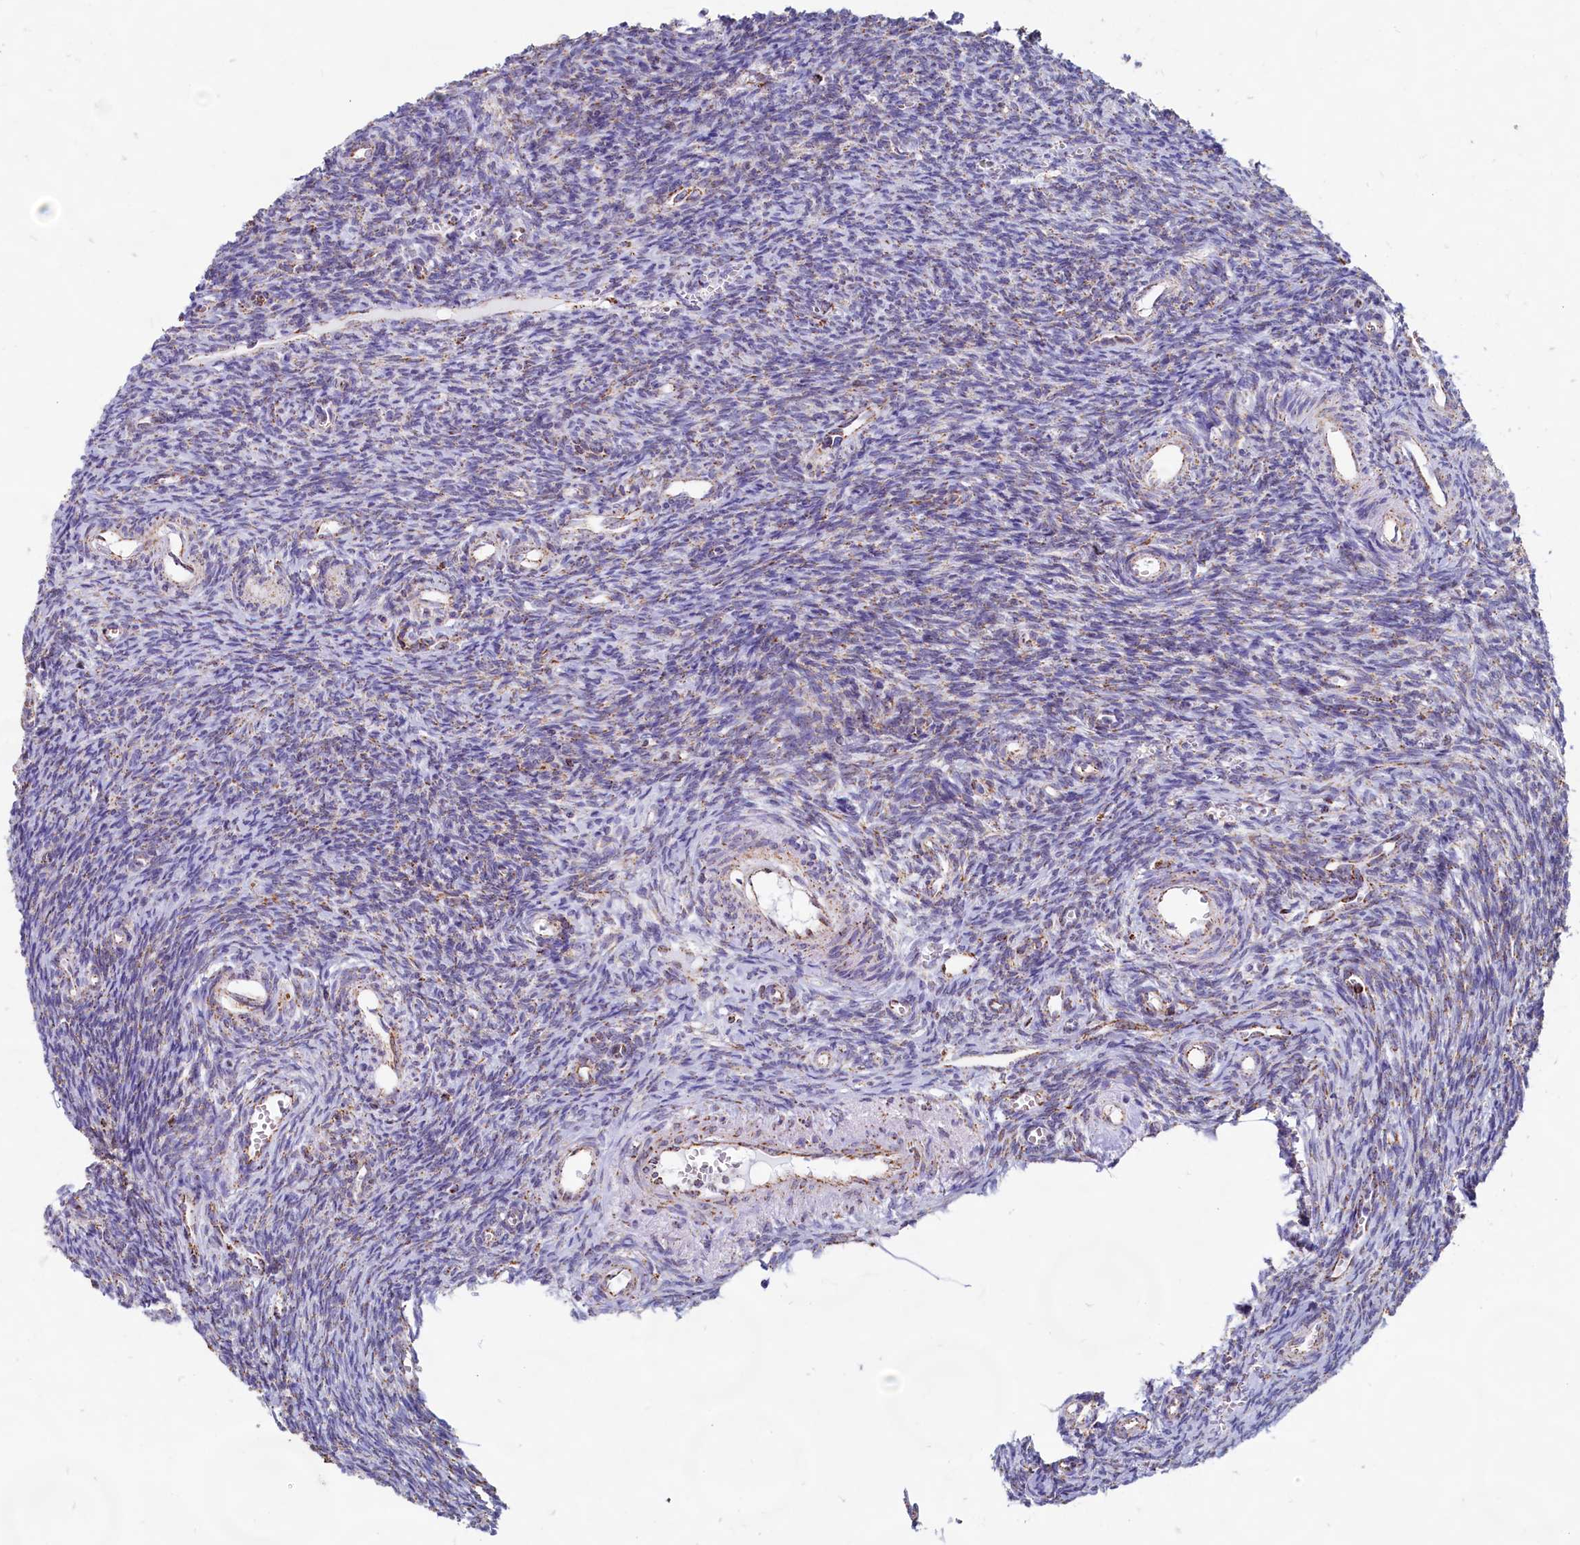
{"staining": {"intensity": "weak", "quantity": "<25%", "location": "cytoplasmic/membranous"}, "tissue": "ovary", "cell_type": "Ovarian stroma cells", "image_type": "normal", "snomed": [{"axis": "morphology", "description": "Normal tissue, NOS"}, {"axis": "topography", "description": "Ovary"}], "caption": "Image shows no protein positivity in ovarian stroma cells of normal ovary.", "gene": "C1D", "patient": {"sex": "female", "age": 39}}